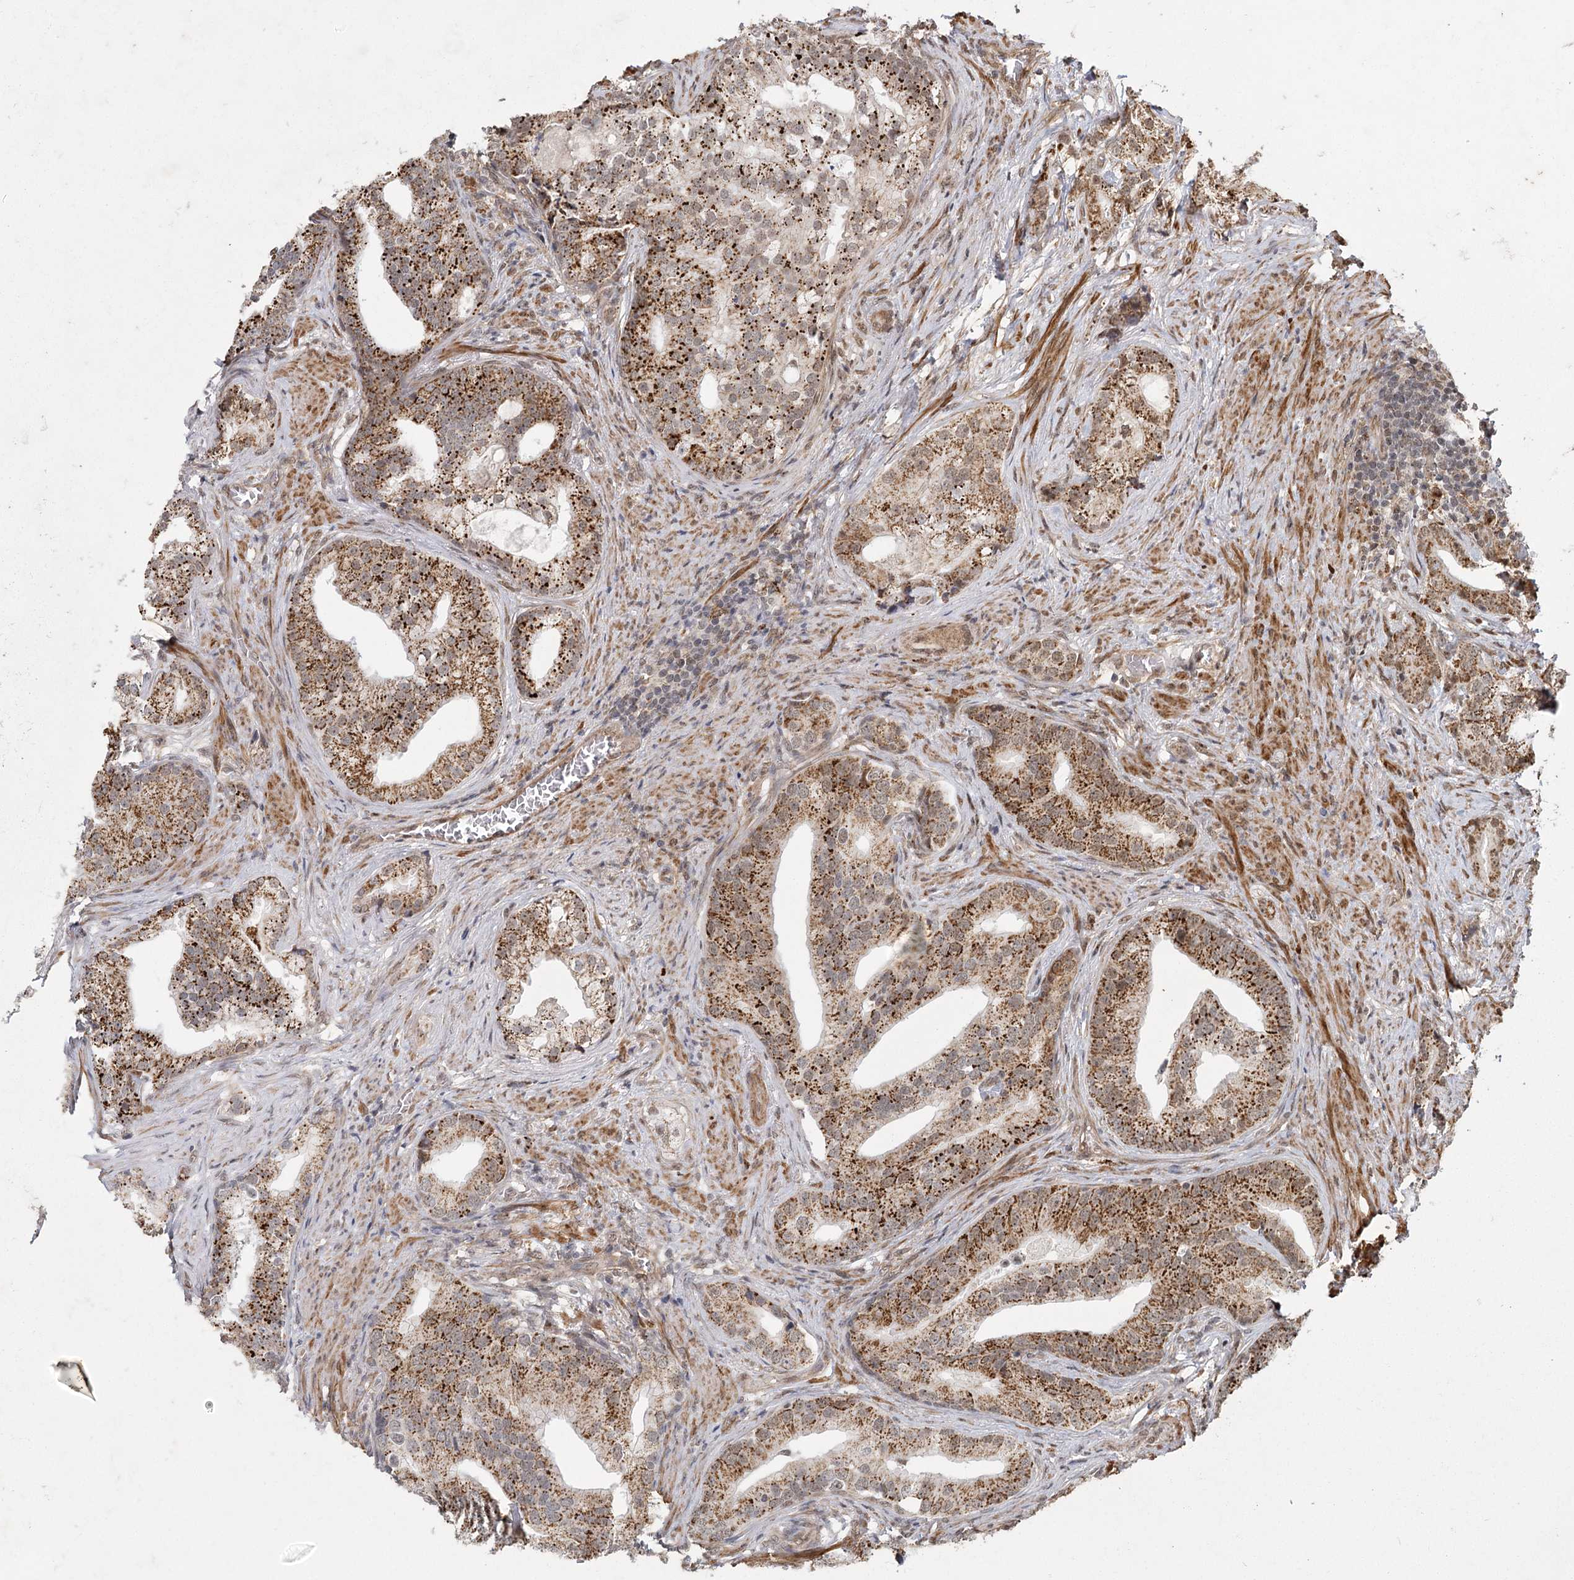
{"staining": {"intensity": "moderate", "quantity": ">75%", "location": "cytoplasmic/membranous"}, "tissue": "prostate cancer", "cell_type": "Tumor cells", "image_type": "cancer", "snomed": [{"axis": "morphology", "description": "Adenocarcinoma, Low grade"}, {"axis": "topography", "description": "Prostate"}], "caption": "Prostate low-grade adenocarcinoma tissue shows moderate cytoplasmic/membranous staining in approximately >75% of tumor cells, visualized by immunohistochemistry.", "gene": "ZCCHC24", "patient": {"sex": "male", "age": 71}}